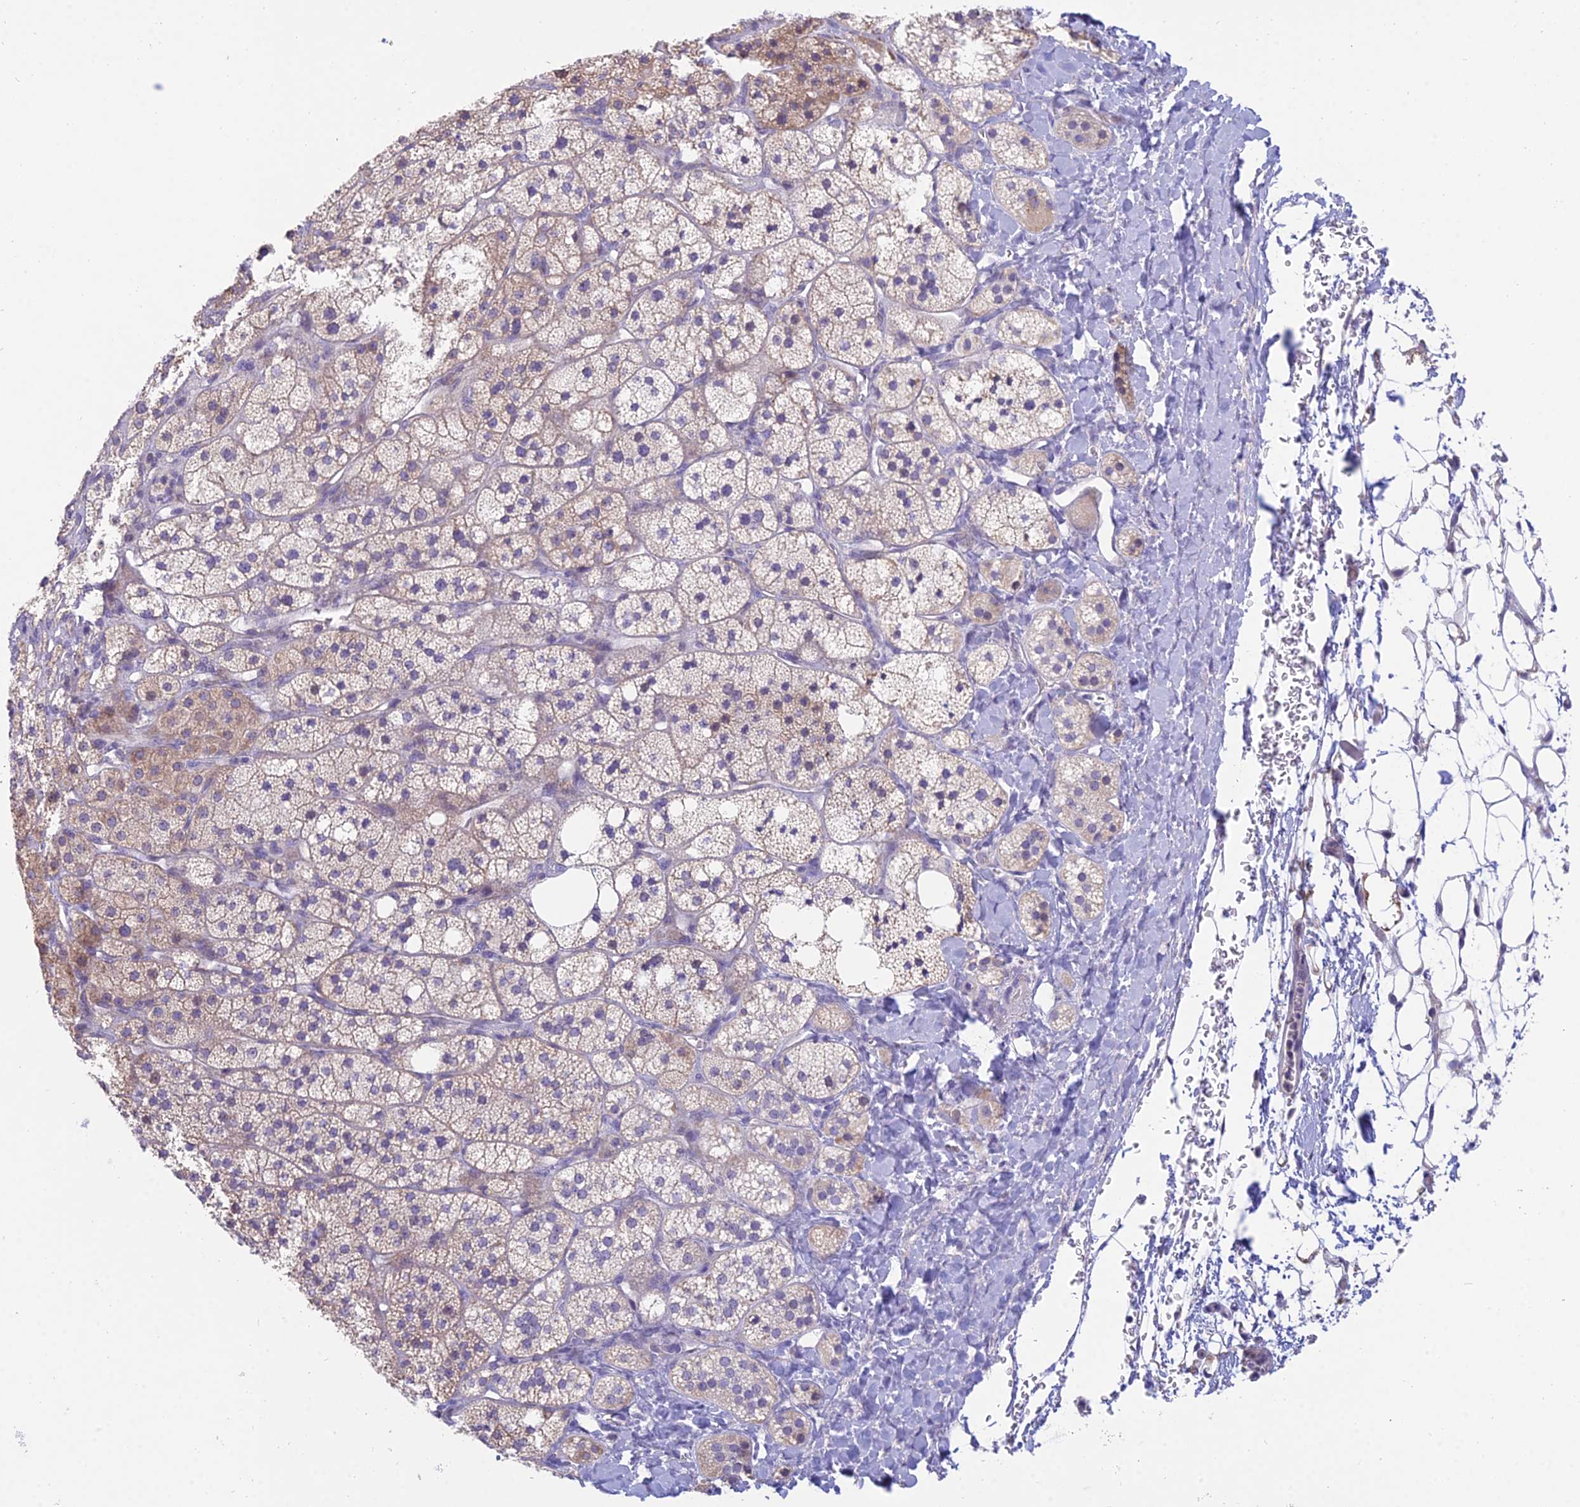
{"staining": {"intensity": "weak", "quantity": "<25%", "location": "cytoplasmic/membranous"}, "tissue": "adrenal gland", "cell_type": "Glandular cells", "image_type": "normal", "snomed": [{"axis": "morphology", "description": "Normal tissue, NOS"}, {"axis": "topography", "description": "Adrenal gland"}], "caption": "An immunohistochemistry histopathology image of benign adrenal gland is shown. There is no staining in glandular cells of adrenal gland.", "gene": "CFAP206", "patient": {"sex": "male", "age": 61}}